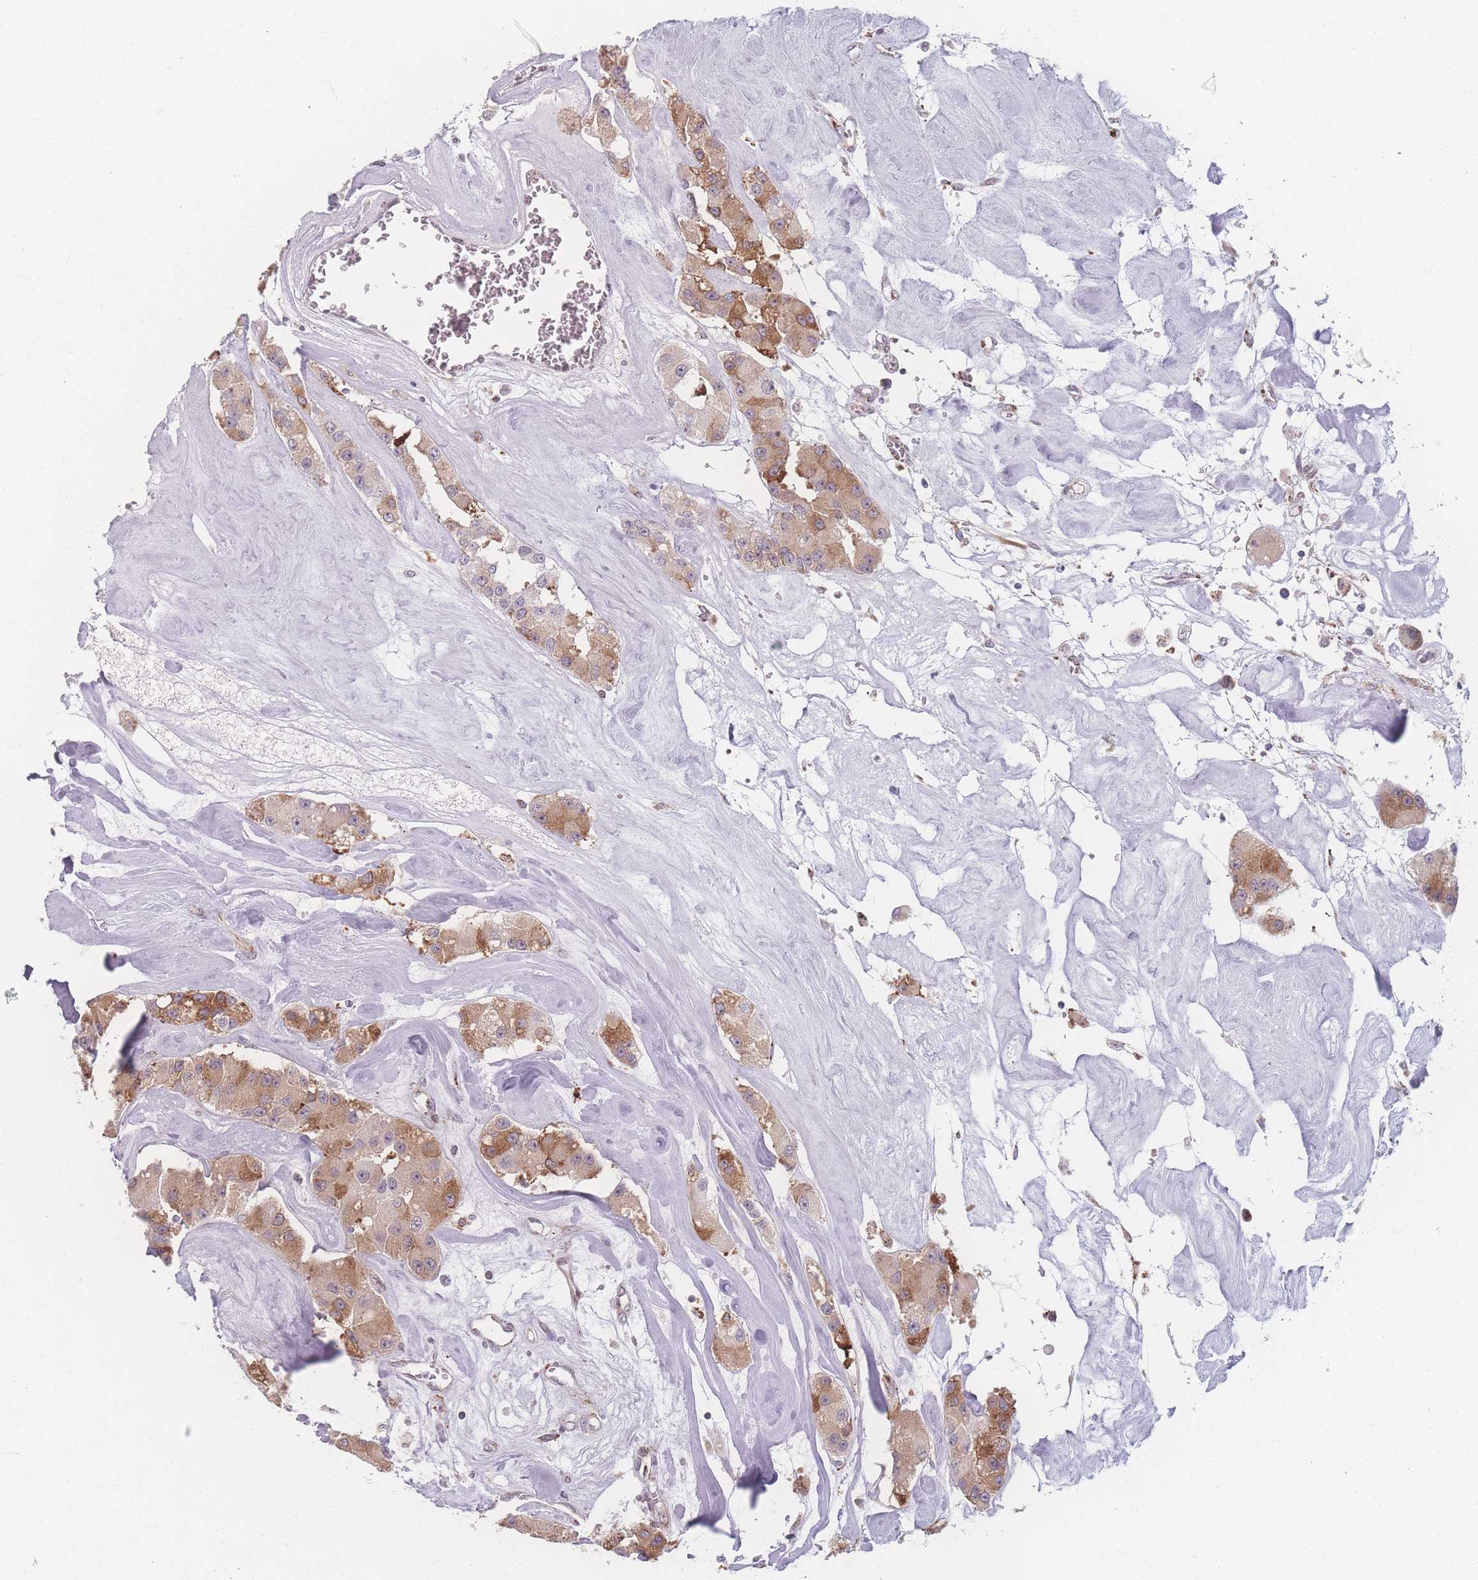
{"staining": {"intensity": "moderate", "quantity": ">75%", "location": "cytoplasmic/membranous"}, "tissue": "carcinoid", "cell_type": "Tumor cells", "image_type": "cancer", "snomed": [{"axis": "morphology", "description": "Carcinoid, malignant, NOS"}, {"axis": "topography", "description": "Pancreas"}], "caption": "Protein expression analysis of carcinoid (malignant) displays moderate cytoplasmic/membranous positivity in about >75% of tumor cells.", "gene": "ZC3H13", "patient": {"sex": "male", "age": 41}}